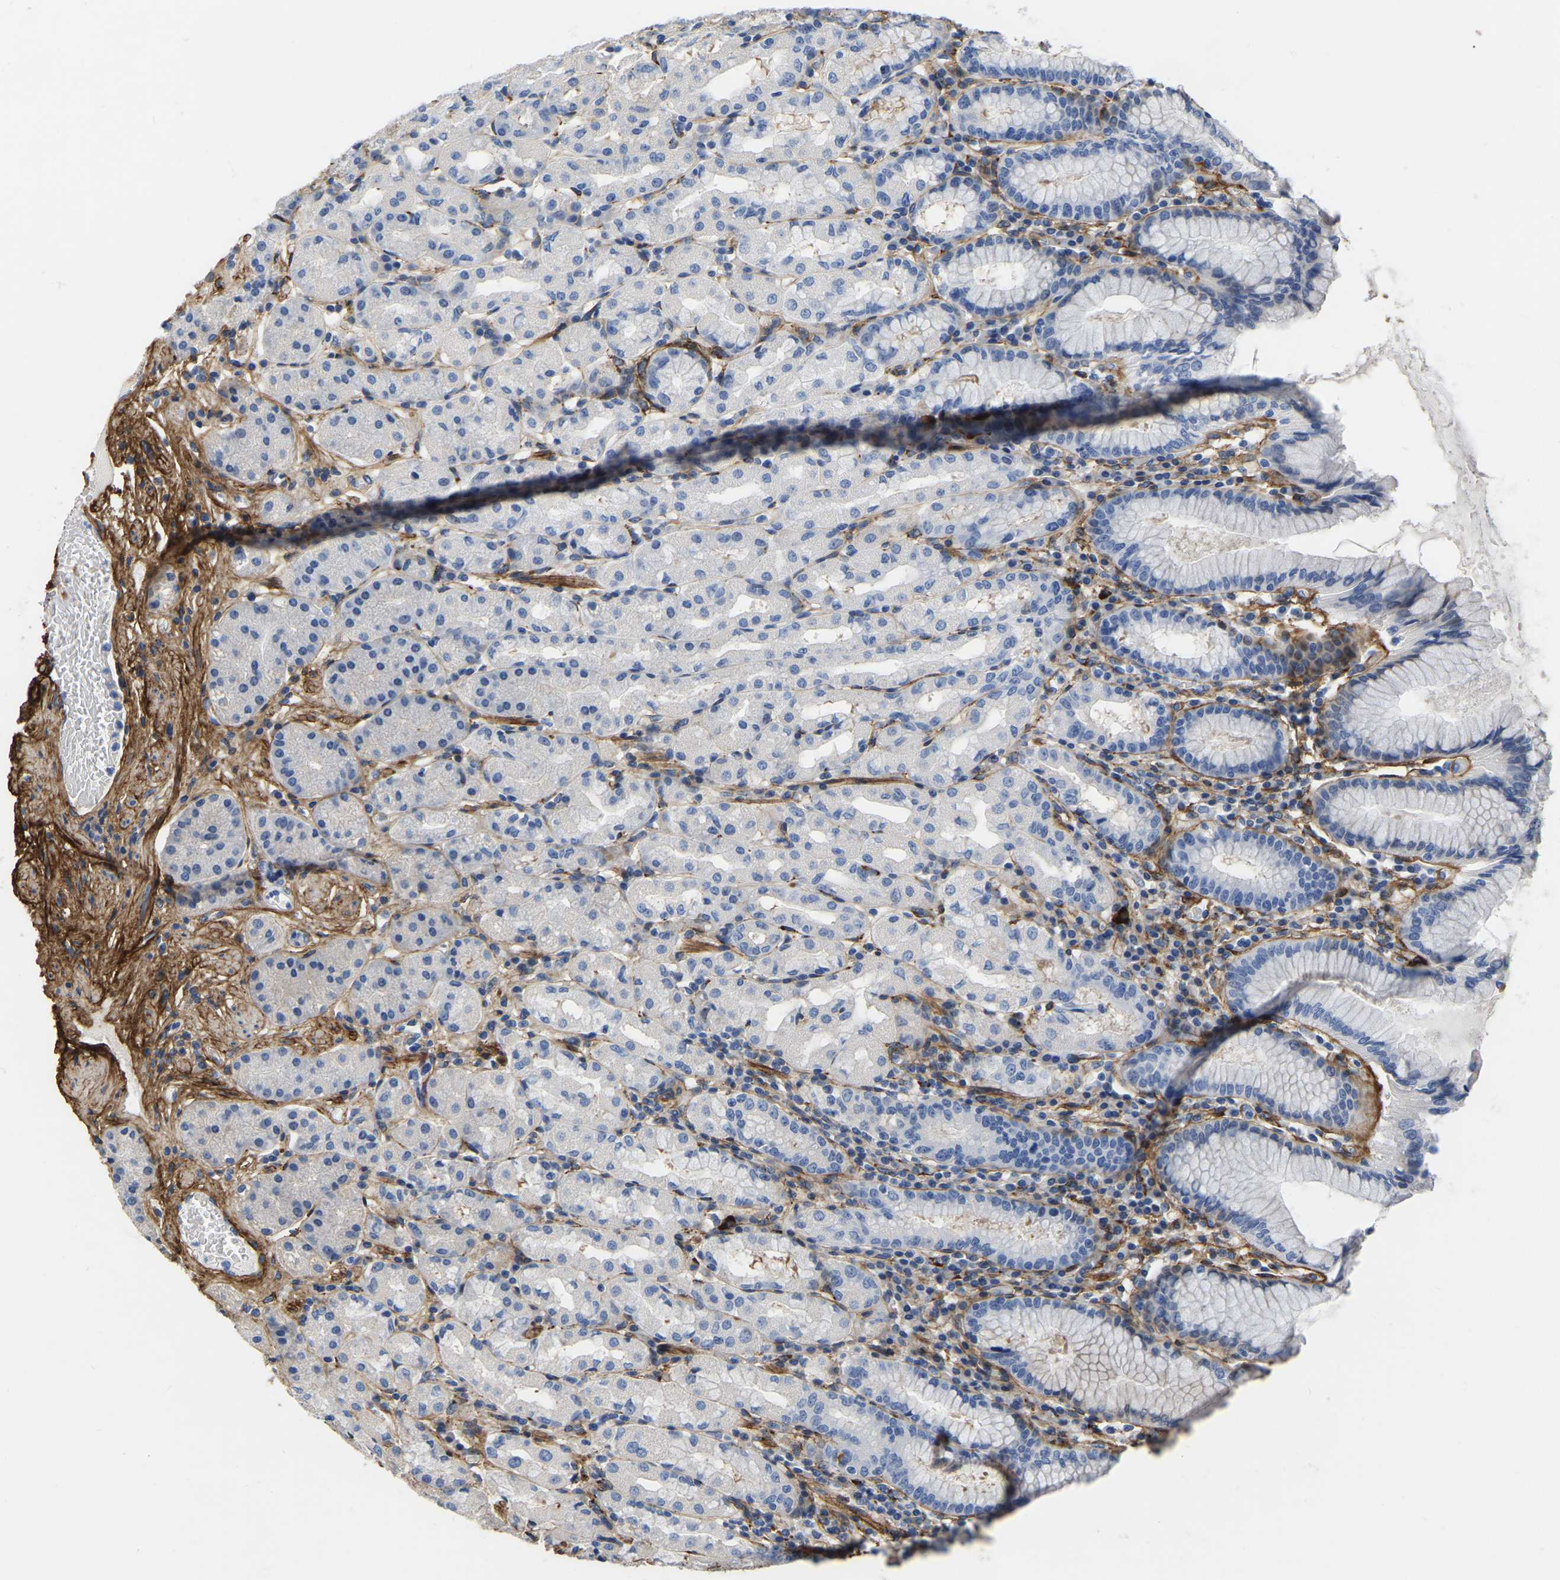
{"staining": {"intensity": "negative", "quantity": "none", "location": "none"}, "tissue": "stomach", "cell_type": "Glandular cells", "image_type": "normal", "snomed": [{"axis": "morphology", "description": "Normal tissue, NOS"}, {"axis": "topography", "description": "Stomach"}, {"axis": "topography", "description": "Stomach, lower"}], "caption": "Normal stomach was stained to show a protein in brown. There is no significant expression in glandular cells. (Brightfield microscopy of DAB IHC at high magnification).", "gene": "COL6A1", "patient": {"sex": "female", "age": 56}}